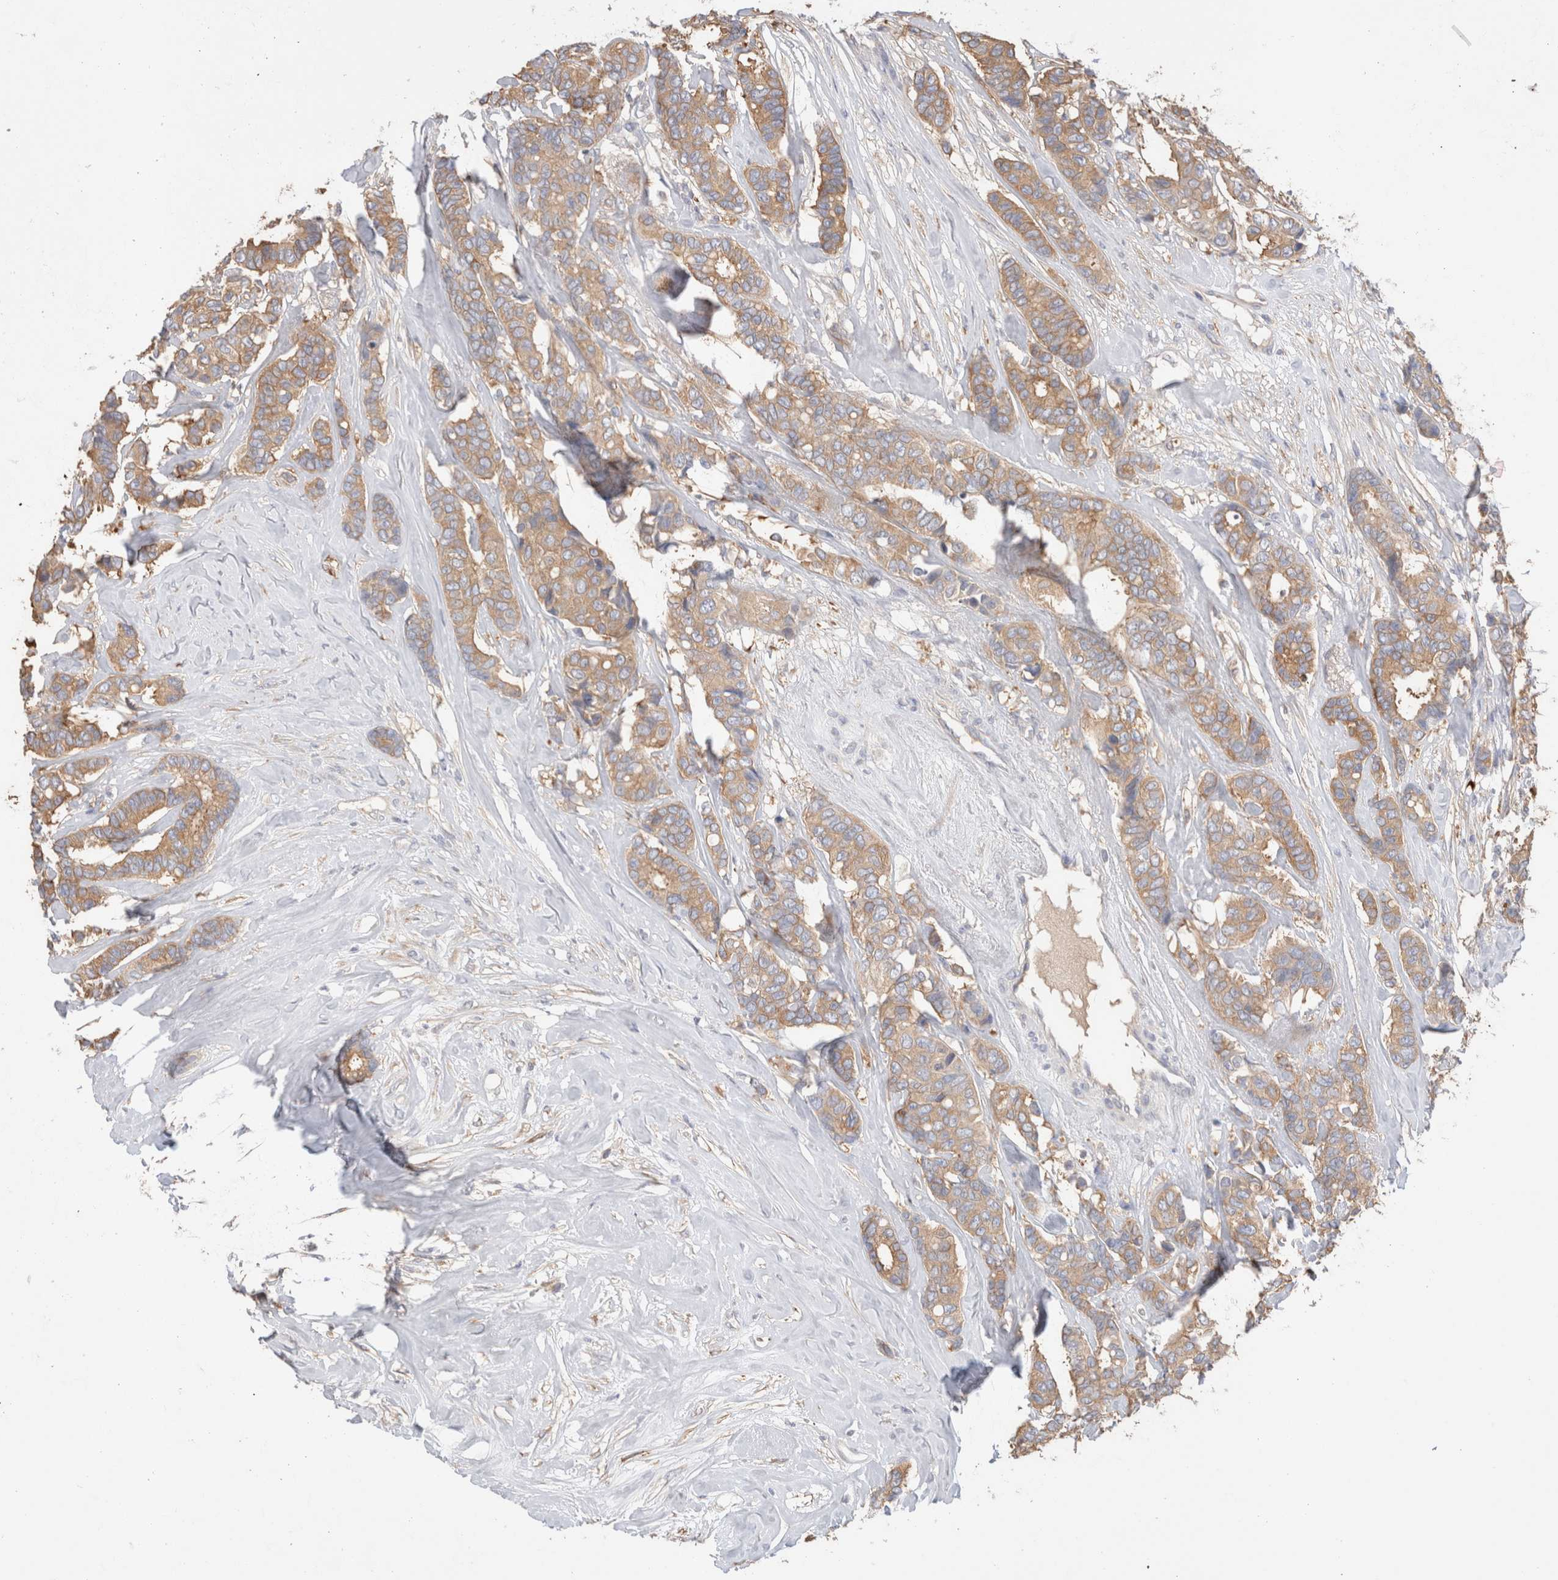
{"staining": {"intensity": "weak", "quantity": ">75%", "location": "cytoplasmic/membranous"}, "tissue": "breast cancer", "cell_type": "Tumor cells", "image_type": "cancer", "snomed": [{"axis": "morphology", "description": "Duct carcinoma"}, {"axis": "topography", "description": "Breast"}], "caption": "Immunohistochemistry of breast invasive ductal carcinoma shows low levels of weak cytoplasmic/membranous expression in about >75% of tumor cells.", "gene": "CAPN2", "patient": {"sex": "female", "age": 87}}